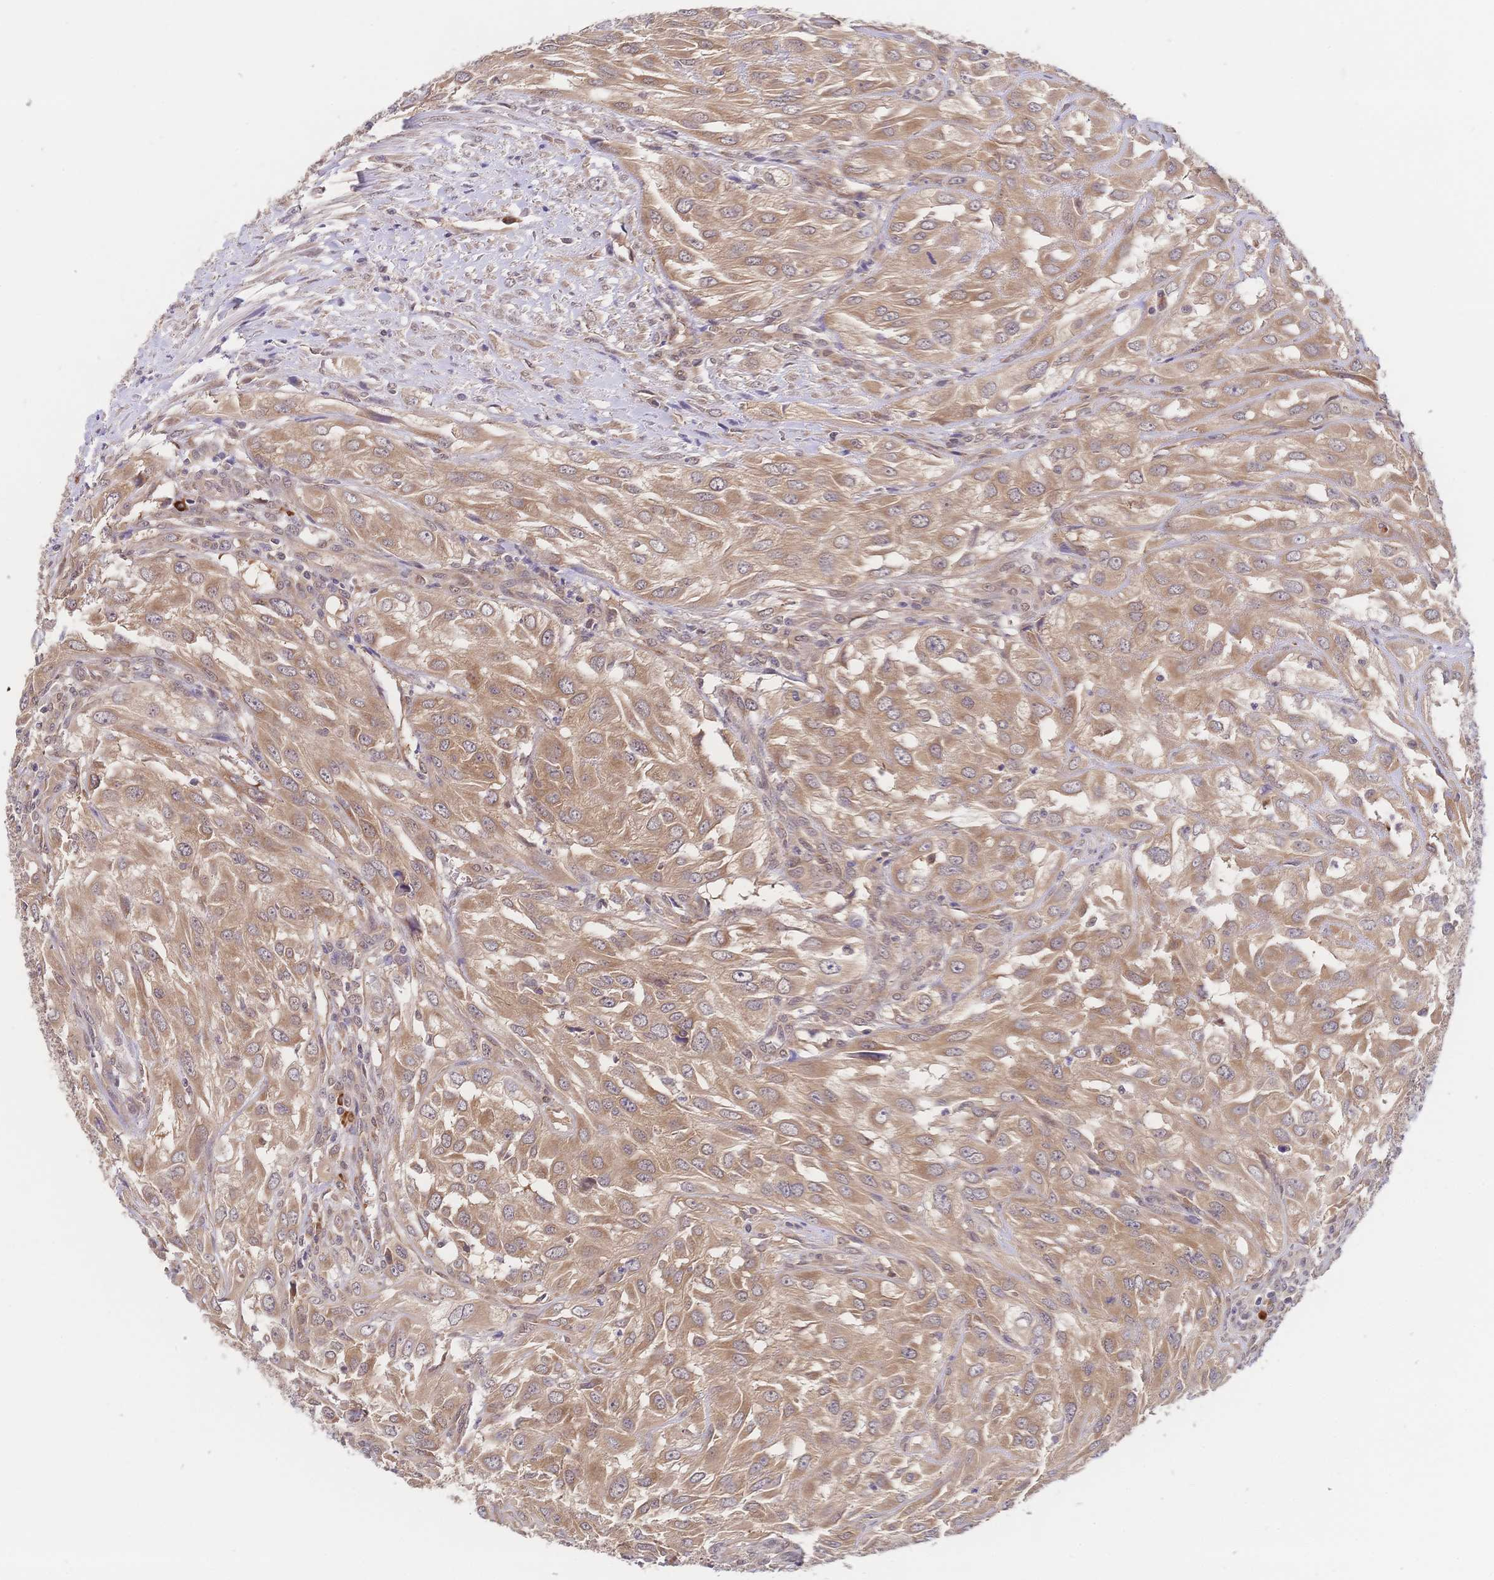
{"staining": {"intensity": "moderate", "quantity": ">75%", "location": "cytoplasmic/membranous"}, "tissue": "urothelial cancer", "cell_type": "Tumor cells", "image_type": "cancer", "snomed": [{"axis": "morphology", "description": "Urothelial carcinoma, High grade"}, {"axis": "topography", "description": "Urinary bladder"}], "caption": "Immunohistochemistry staining of high-grade urothelial carcinoma, which exhibits medium levels of moderate cytoplasmic/membranous expression in approximately >75% of tumor cells indicating moderate cytoplasmic/membranous protein expression. The staining was performed using DAB (3,3'-diaminobenzidine) (brown) for protein detection and nuclei were counterstained in hematoxylin (blue).", "gene": "LMO4", "patient": {"sex": "male", "age": 67}}